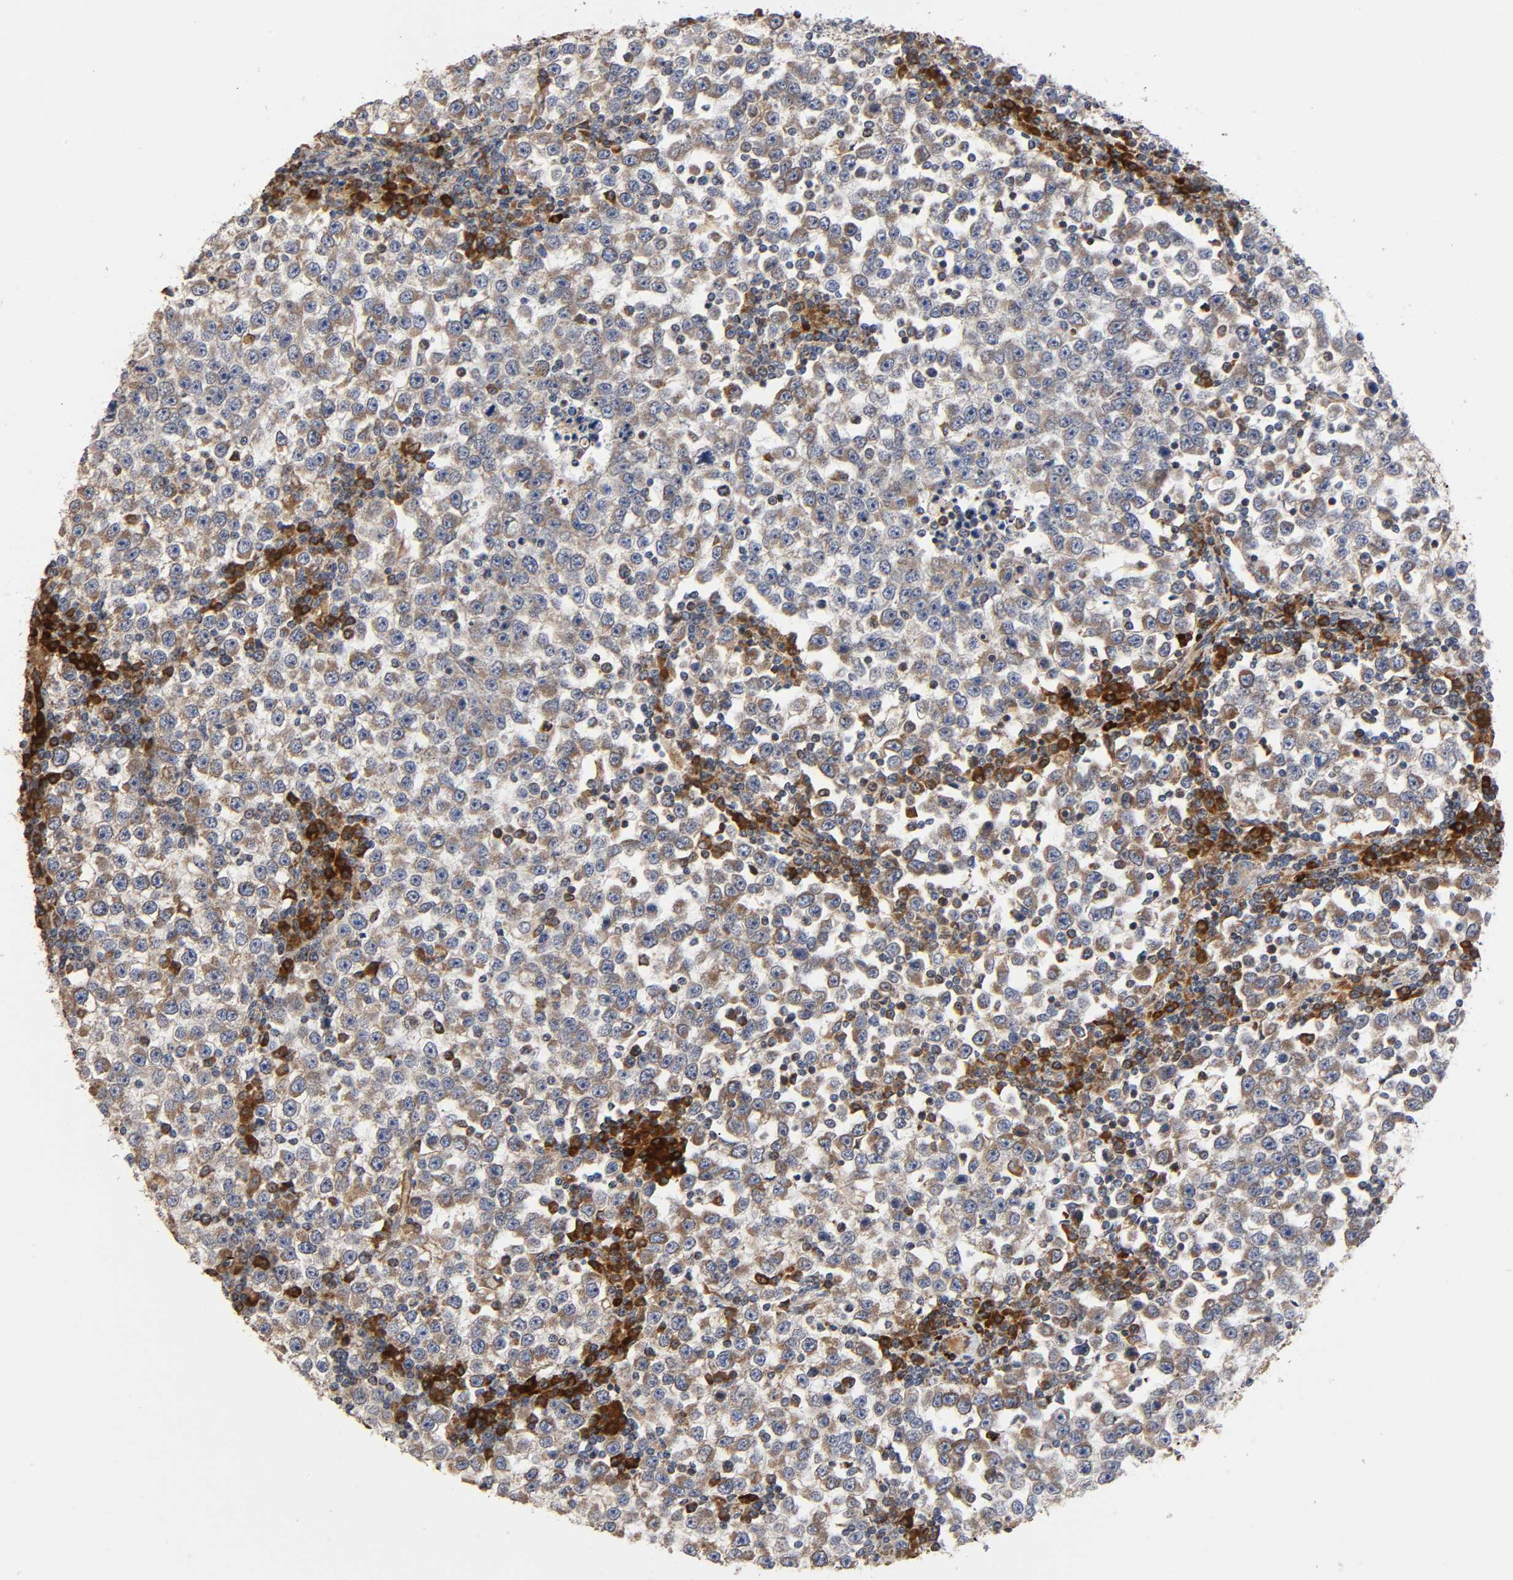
{"staining": {"intensity": "weak", "quantity": ">75%", "location": "cytoplasmic/membranous"}, "tissue": "testis cancer", "cell_type": "Tumor cells", "image_type": "cancer", "snomed": [{"axis": "morphology", "description": "Seminoma, NOS"}, {"axis": "topography", "description": "Testis"}], "caption": "Immunohistochemical staining of seminoma (testis) displays low levels of weak cytoplasmic/membranous protein expression in approximately >75% of tumor cells.", "gene": "MAP3K1", "patient": {"sex": "male", "age": 65}}